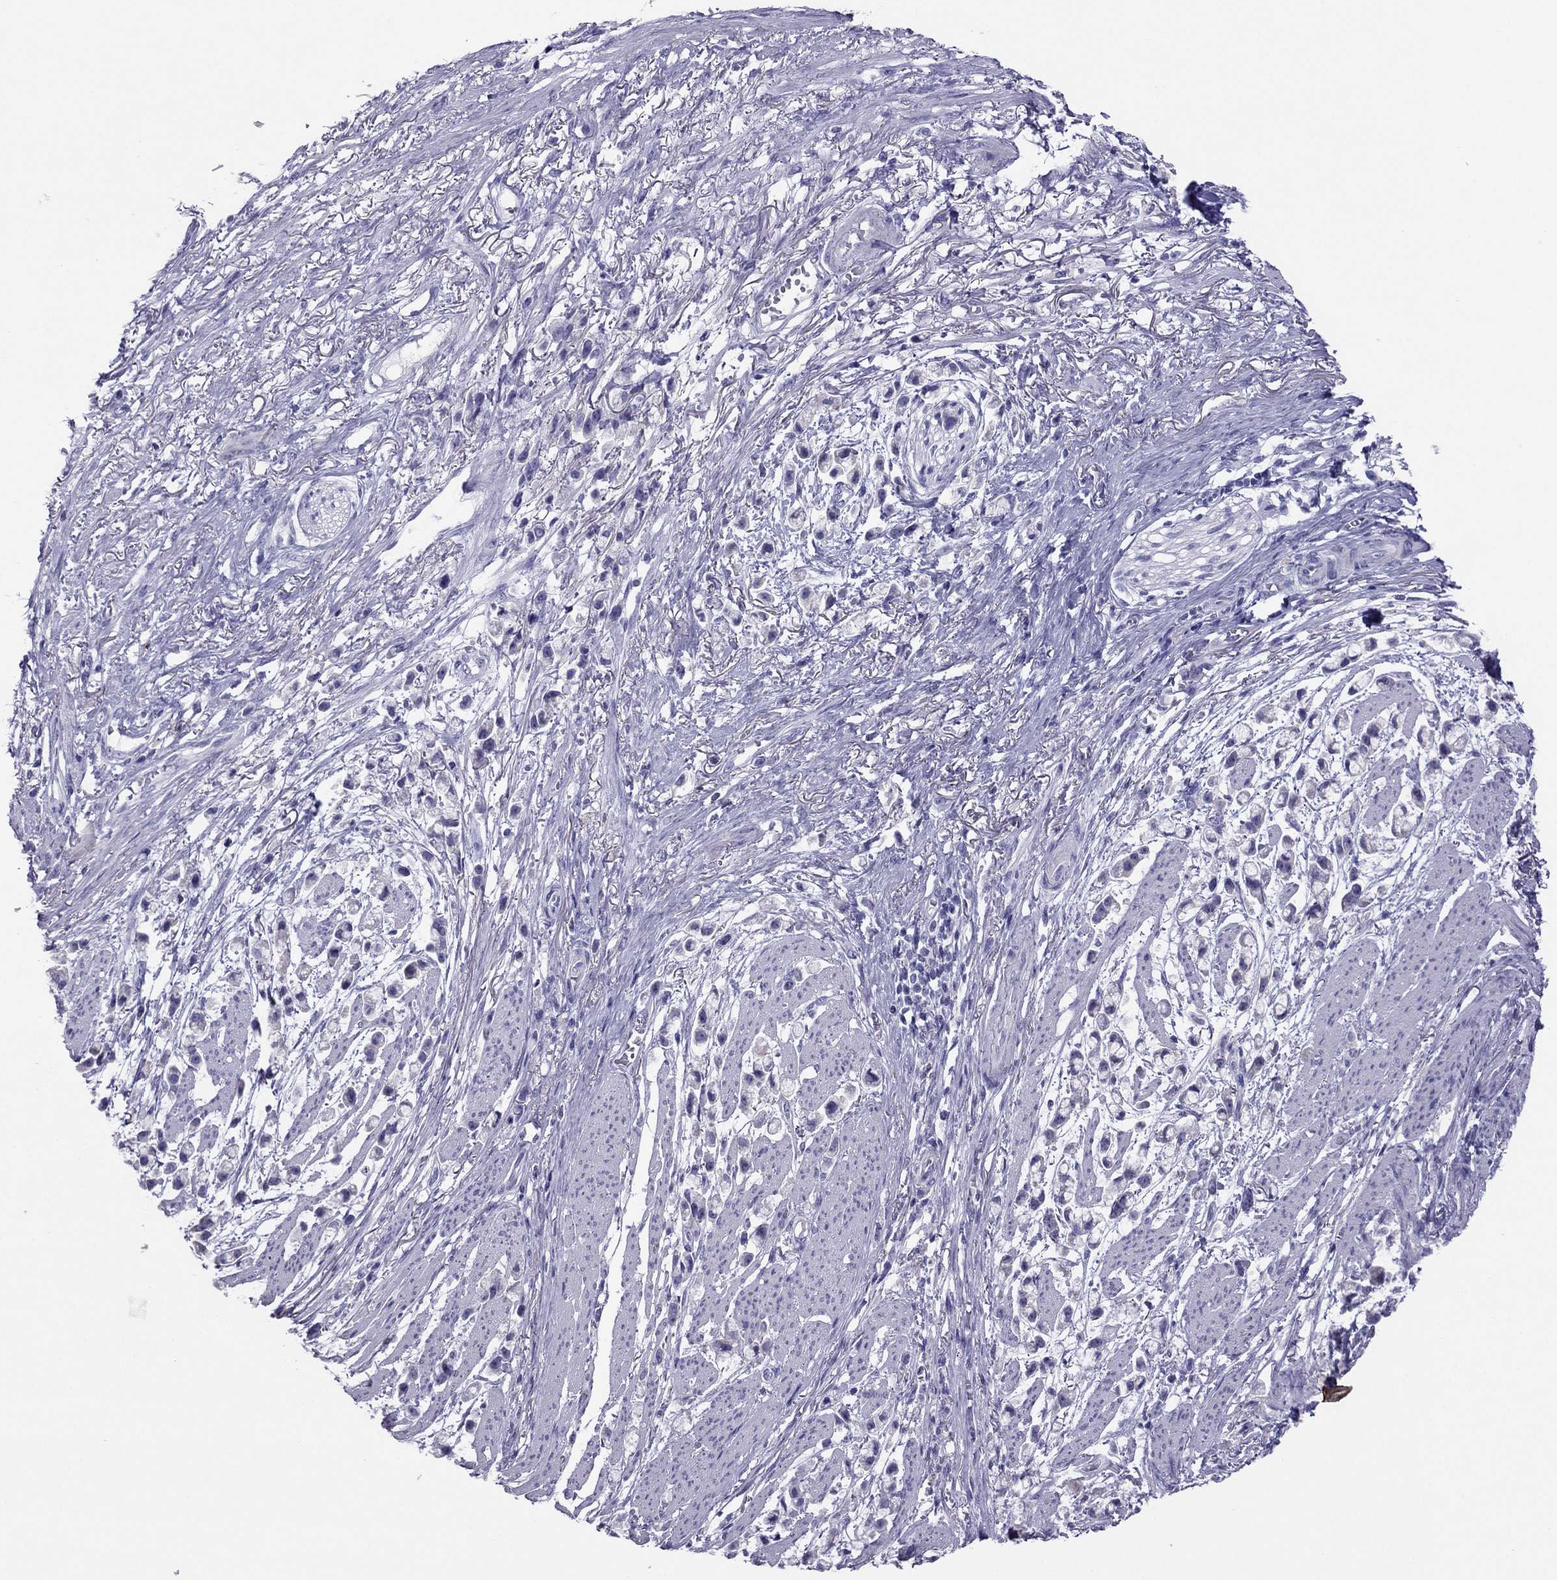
{"staining": {"intensity": "negative", "quantity": "none", "location": "none"}, "tissue": "stomach cancer", "cell_type": "Tumor cells", "image_type": "cancer", "snomed": [{"axis": "morphology", "description": "Adenocarcinoma, NOS"}, {"axis": "topography", "description": "Stomach"}], "caption": "Protein analysis of stomach cancer (adenocarcinoma) exhibits no significant positivity in tumor cells.", "gene": "MAEL", "patient": {"sex": "female", "age": 81}}